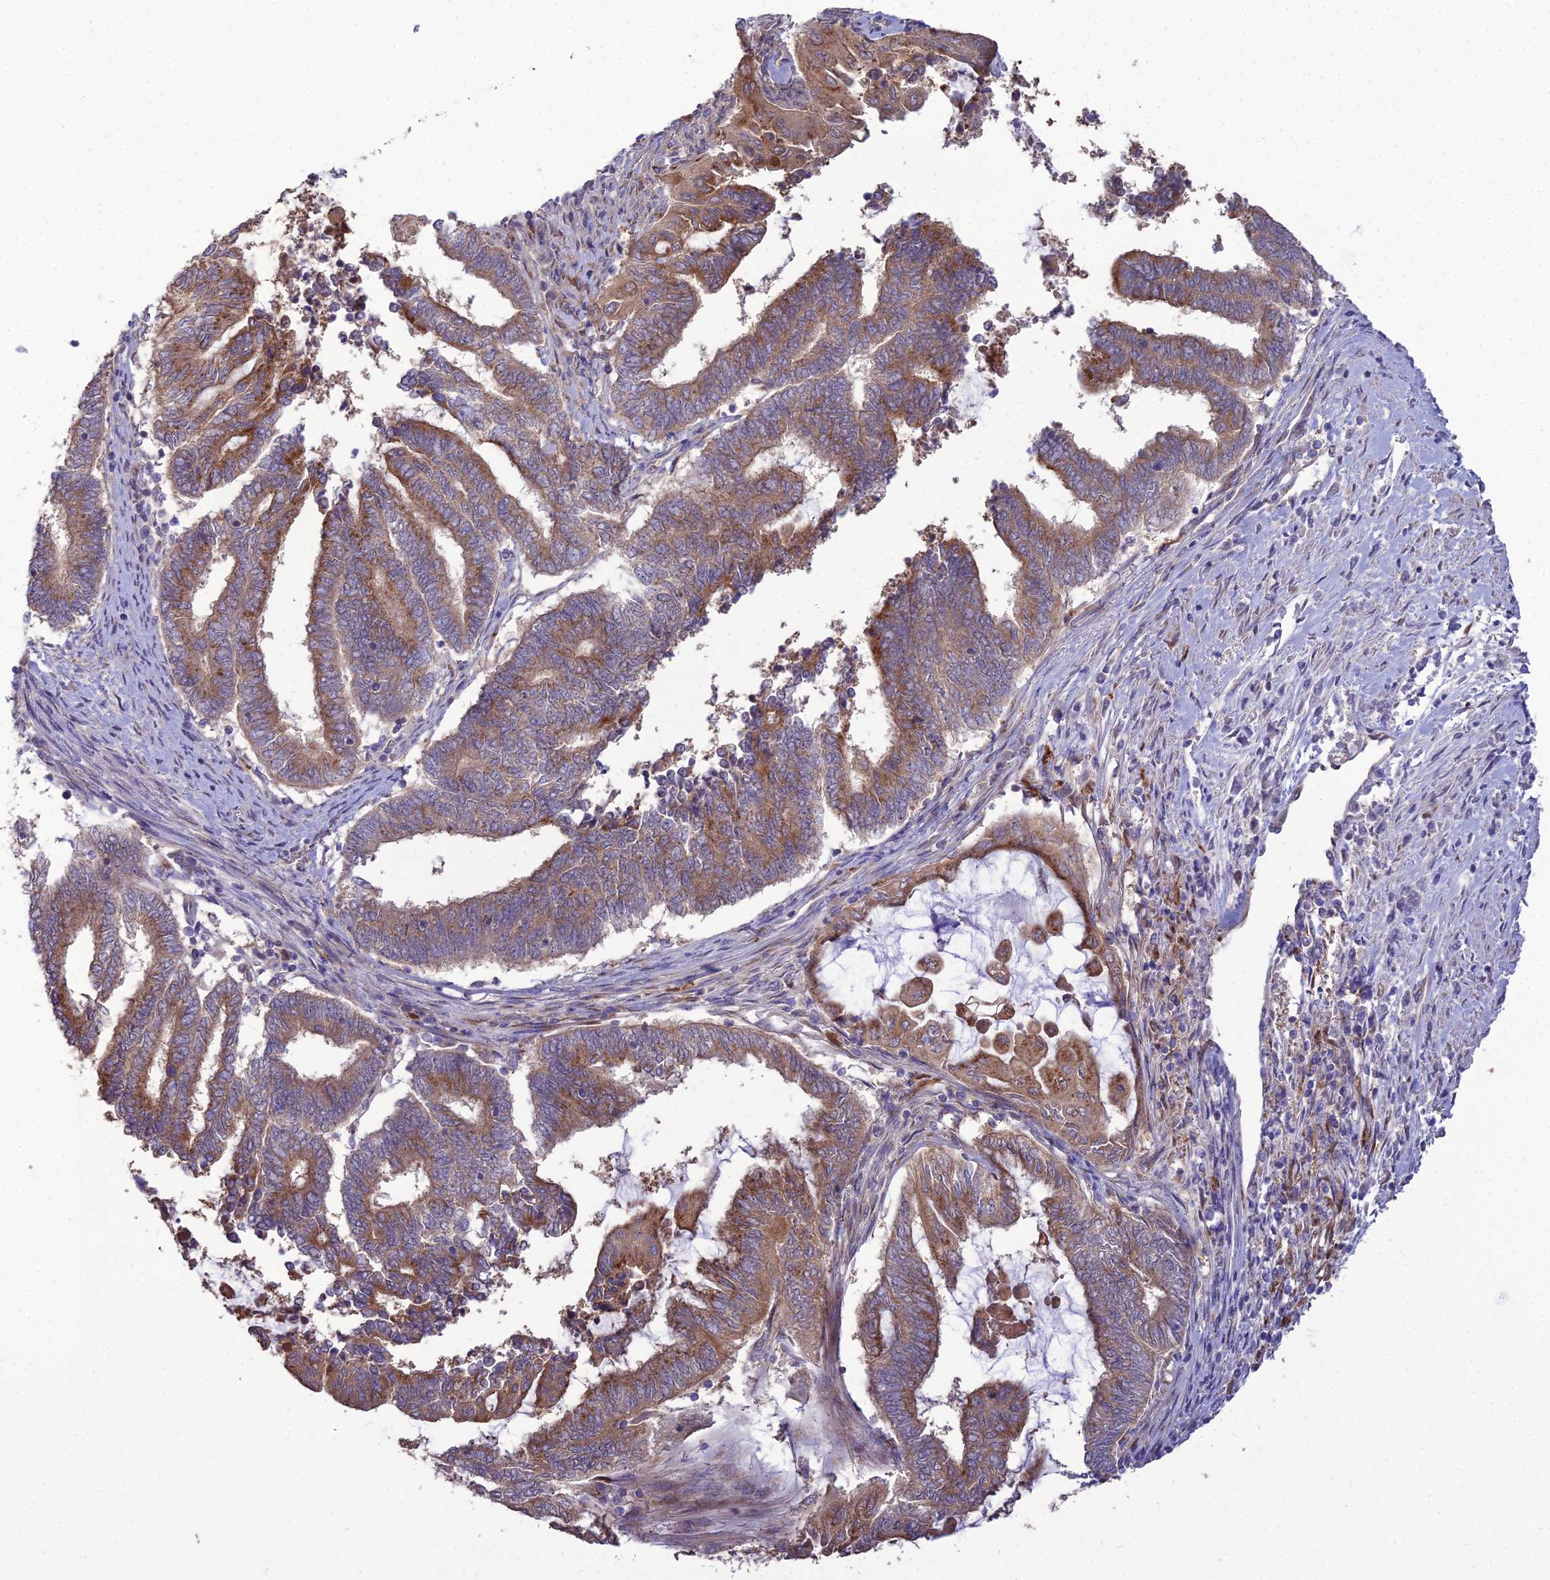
{"staining": {"intensity": "moderate", "quantity": ">75%", "location": "cytoplasmic/membranous"}, "tissue": "endometrial cancer", "cell_type": "Tumor cells", "image_type": "cancer", "snomed": [{"axis": "morphology", "description": "Adenocarcinoma, NOS"}, {"axis": "topography", "description": "Uterus"}, {"axis": "topography", "description": "Endometrium"}], "caption": "IHC (DAB) staining of human endometrial adenocarcinoma displays moderate cytoplasmic/membranous protein staining in about >75% of tumor cells.", "gene": "SPRYD7", "patient": {"sex": "female", "age": 70}}